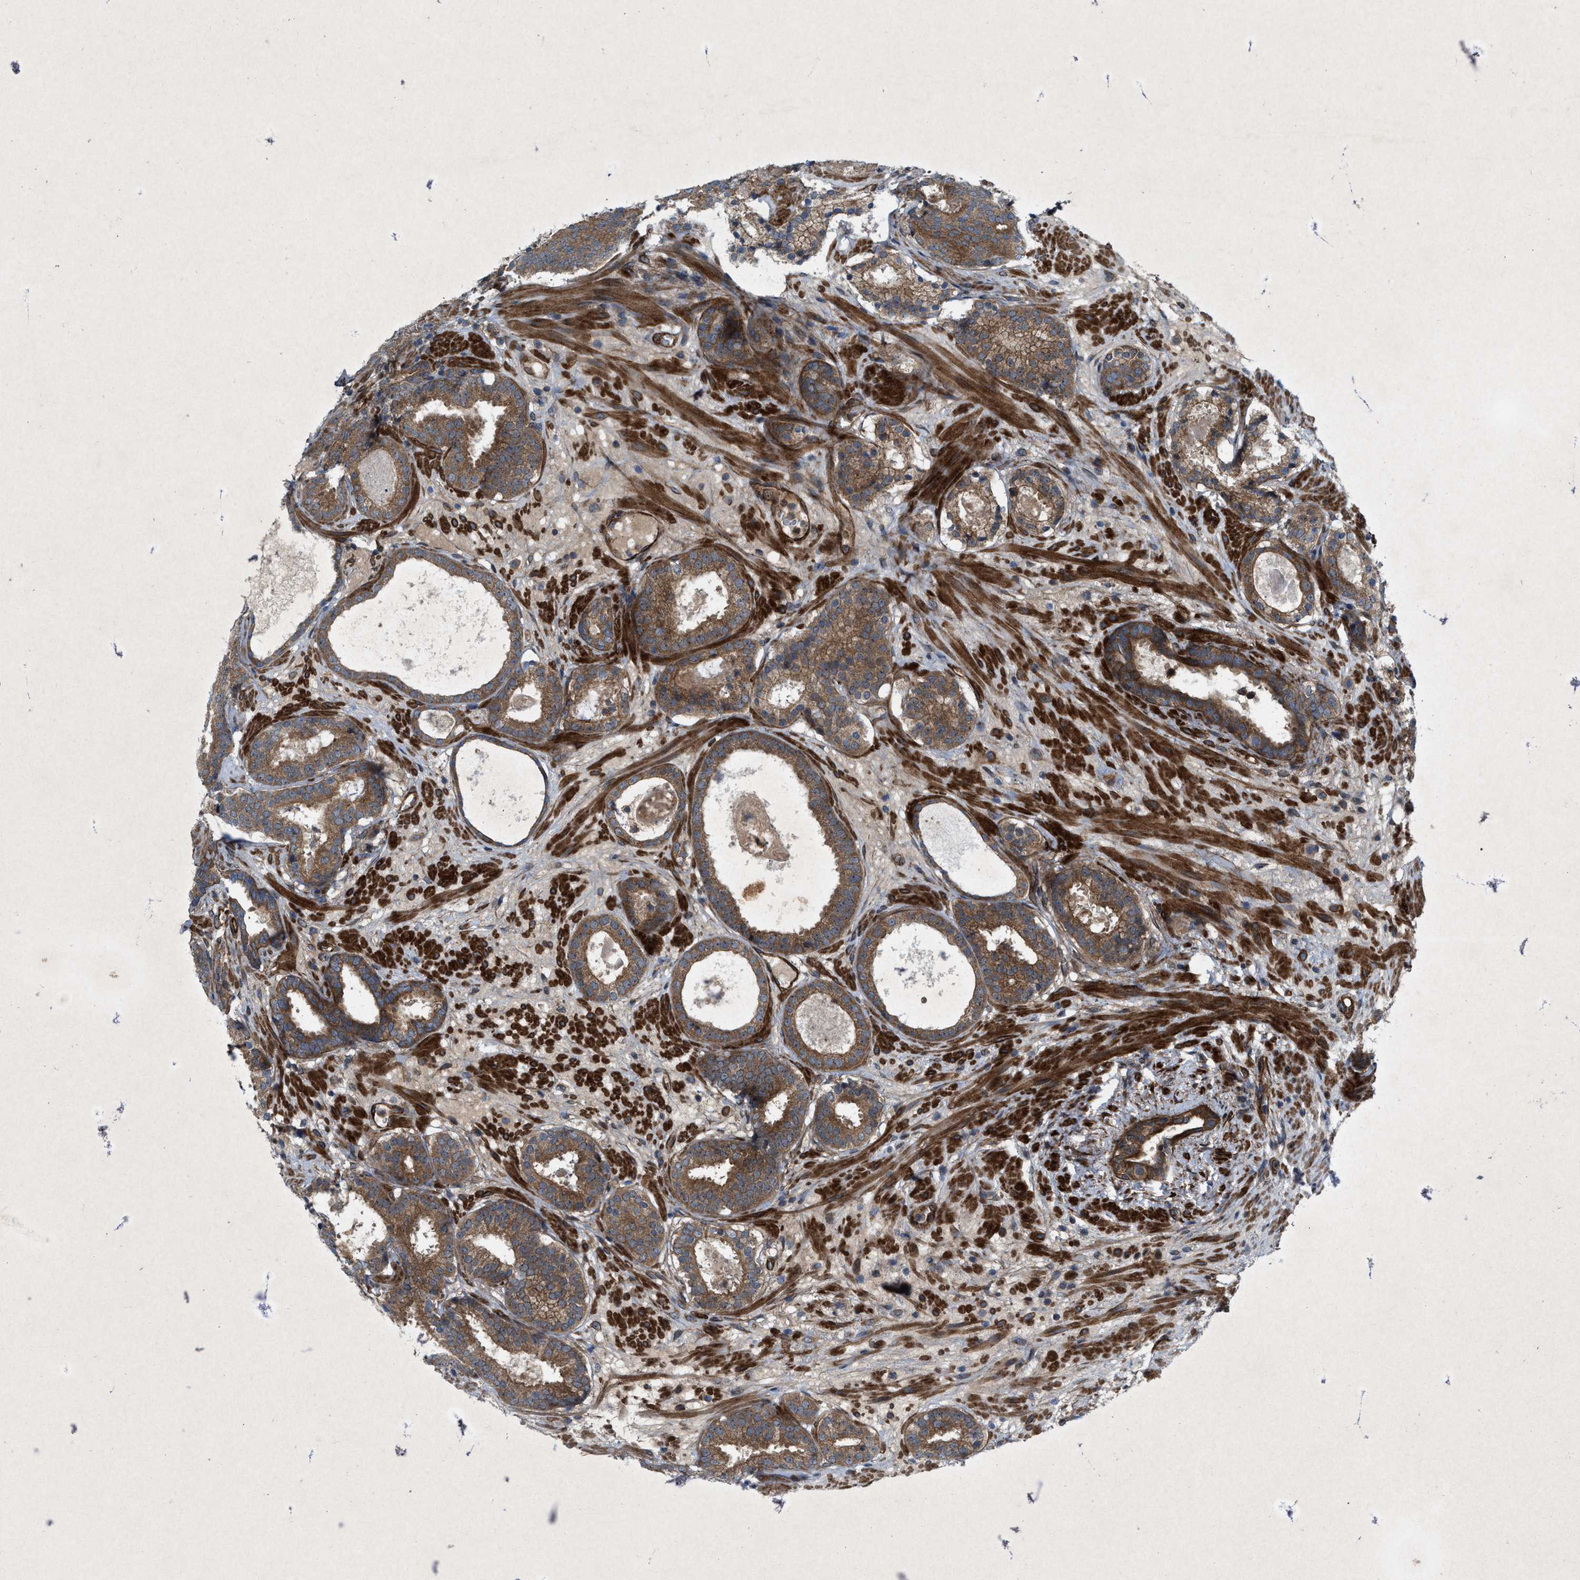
{"staining": {"intensity": "moderate", "quantity": ">75%", "location": "cytoplasmic/membranous"}, "tissue": "prostate cancer", "cell_type": "Tumor cells", "image_type": "cancer", "snomed": [{"axis": "morphology", "description": "Adenocarcinoma, Low grade"}, {"axis": "topography", "description": "Prostate"}], "caption": "Brown immunohistochemical staining in human prostate cancer shows moderate cytoplasmic/membranous expression in about >75% of tumor cells.", "gene": "URGCP", "patient": {"sex": "male", "age": 69}}